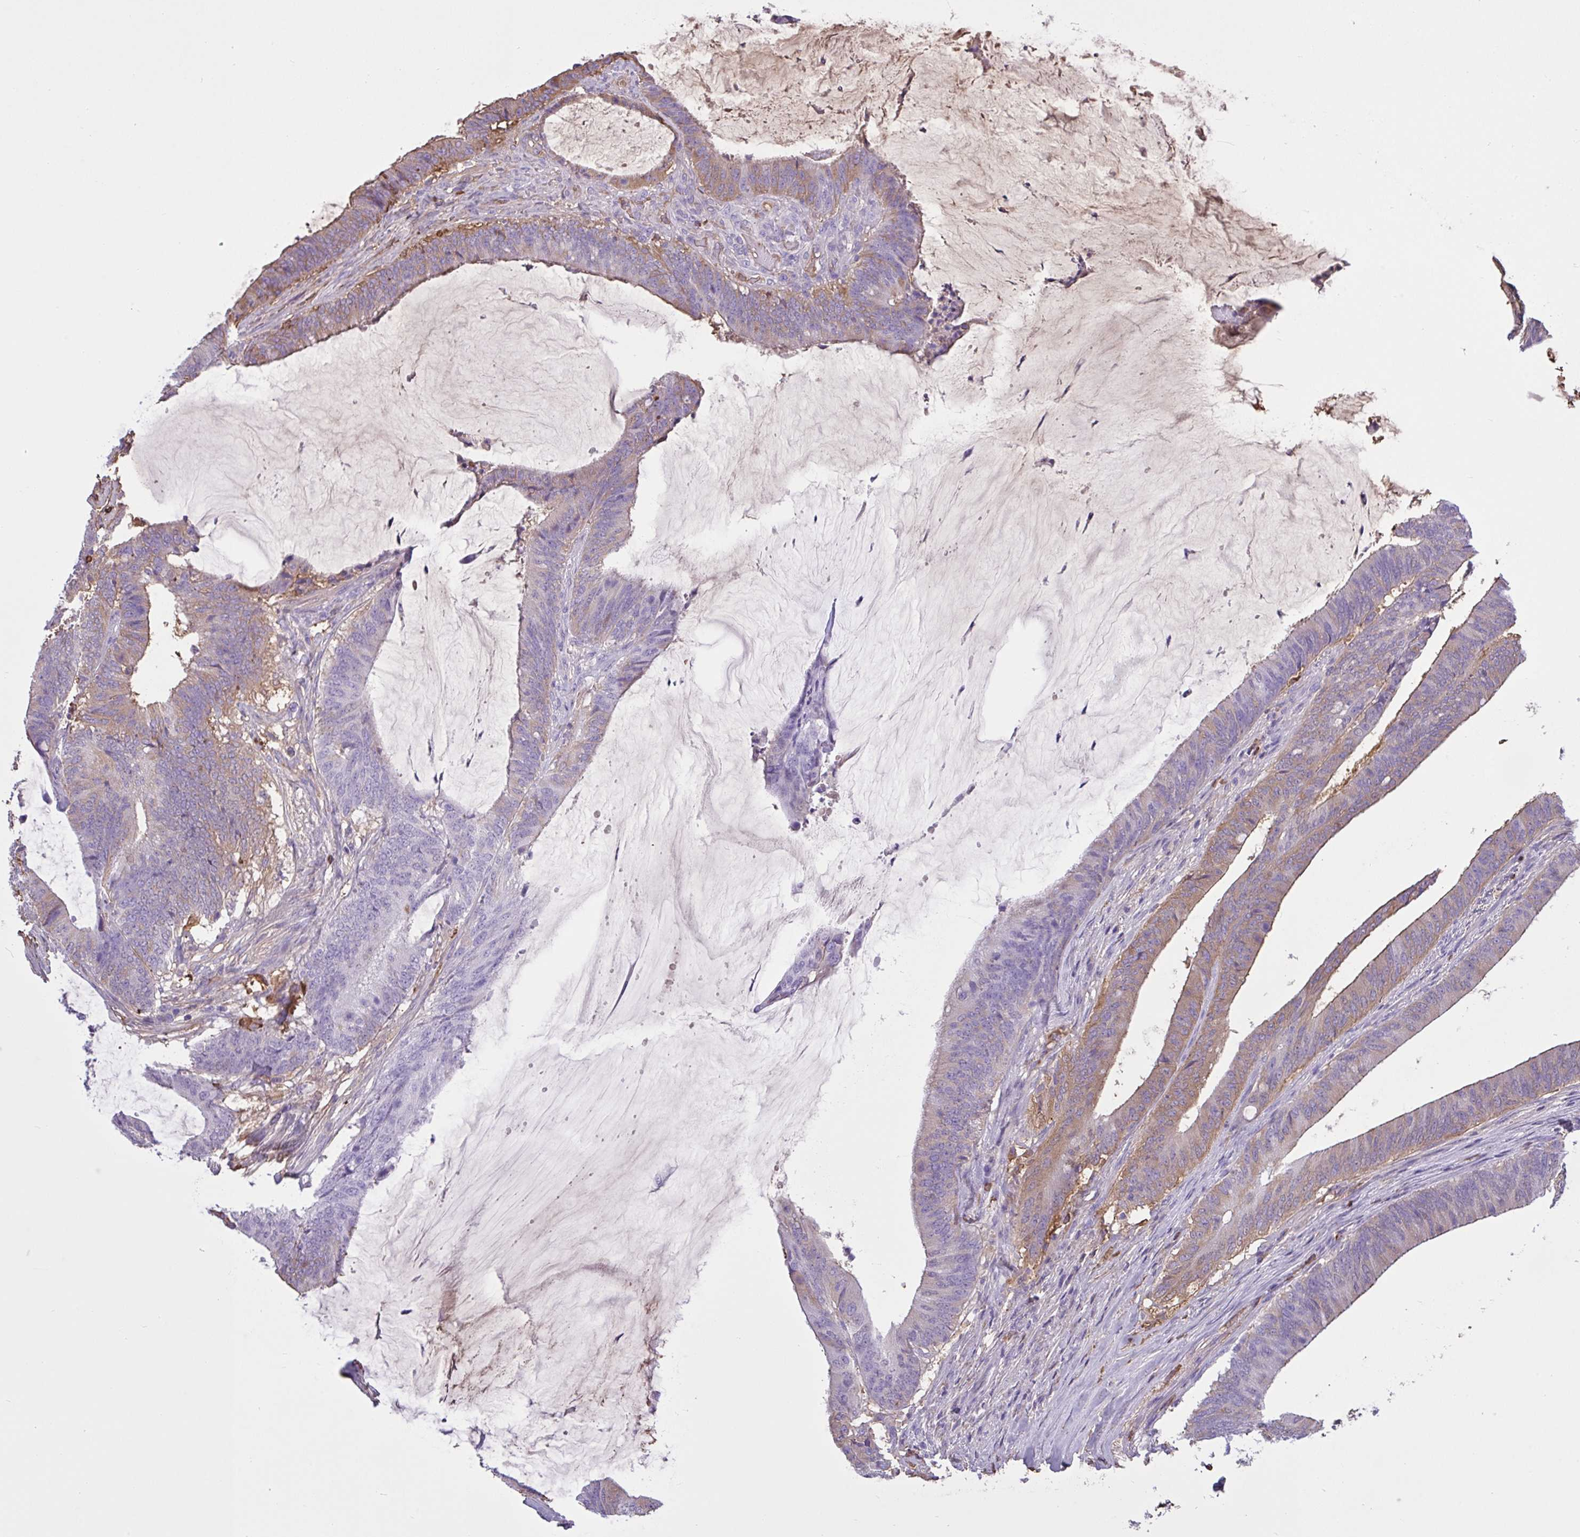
{"staining": {"intensity": "moderate", "quantity": "<25%", "location": "cytoplasmic/membranous"}, "tissue": "colorectal cancer", "cell_type": "Tumor cells", "image_type": "cancer", "snomed": [{"axis": "morphology", "description": "Adenocarcinoma, NOS"}, {"axis": "topography", "description": "Colon"}], "caption": "The immunohistochemical stain shows moderate cytoplasmic/membranous positivity in tumor cells of colorectal adenocarcinoma tissue.", "gene": "LARGE2", "patient": {"sex": "female", "age": 43}}